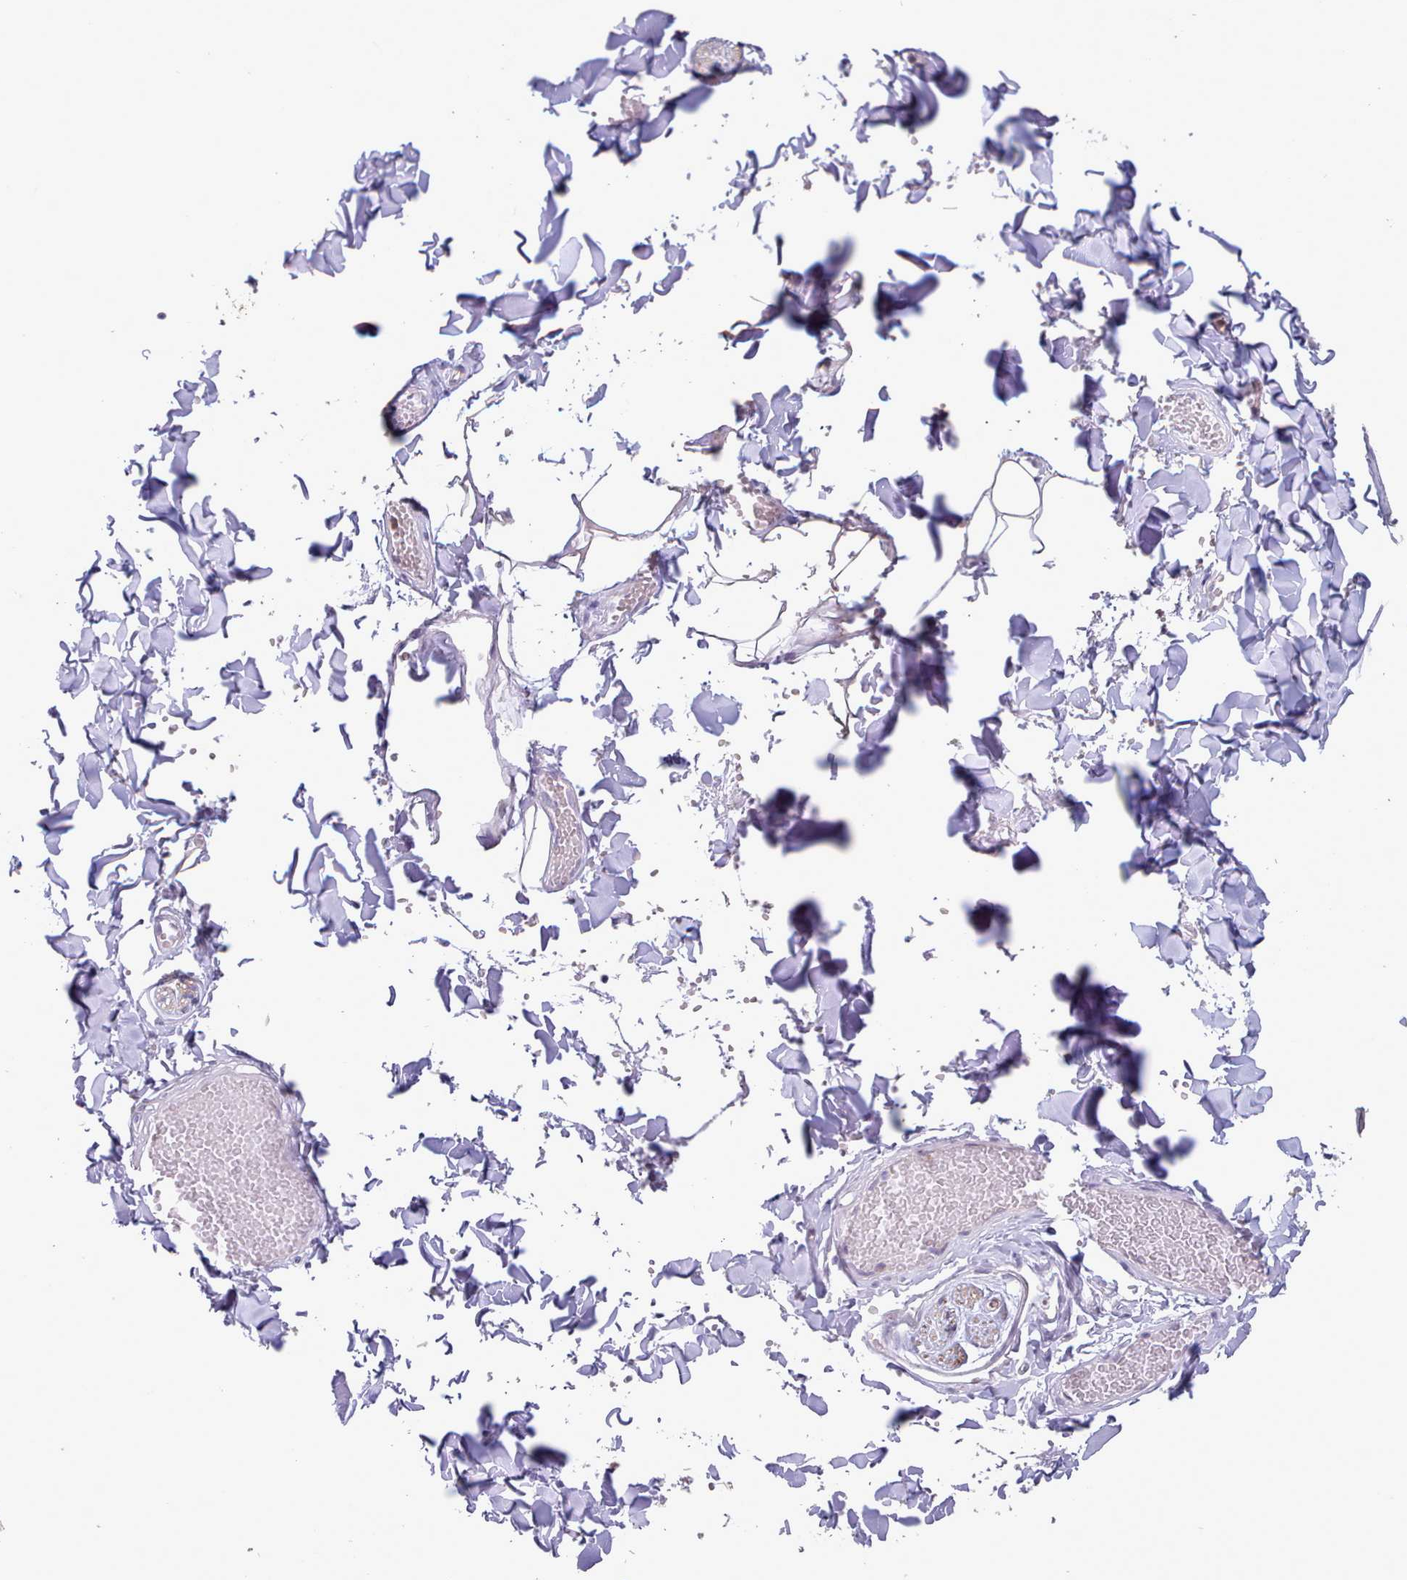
{"staining": {"intensity": "negative", "quantity": "none", "location": "none"}, "tissue": "adipose tissue", "cell_type": "Adipocytes", "image_type": "normal", "snomed": [{"axis": "morphology", "description": "Normal tissue, NOS"}, {"axis": "topography", "description": "Salivary gland"}, {"axis": "topography", "description": "Peripheral nerve tissue"}], "caption": "There is no significant staining in adipocytes of adipose tissue. (Brightfield microscopy of DAB IHC at high magnification).", "gene": "CES3", "patient": {"sex": "male", "age": 38}}